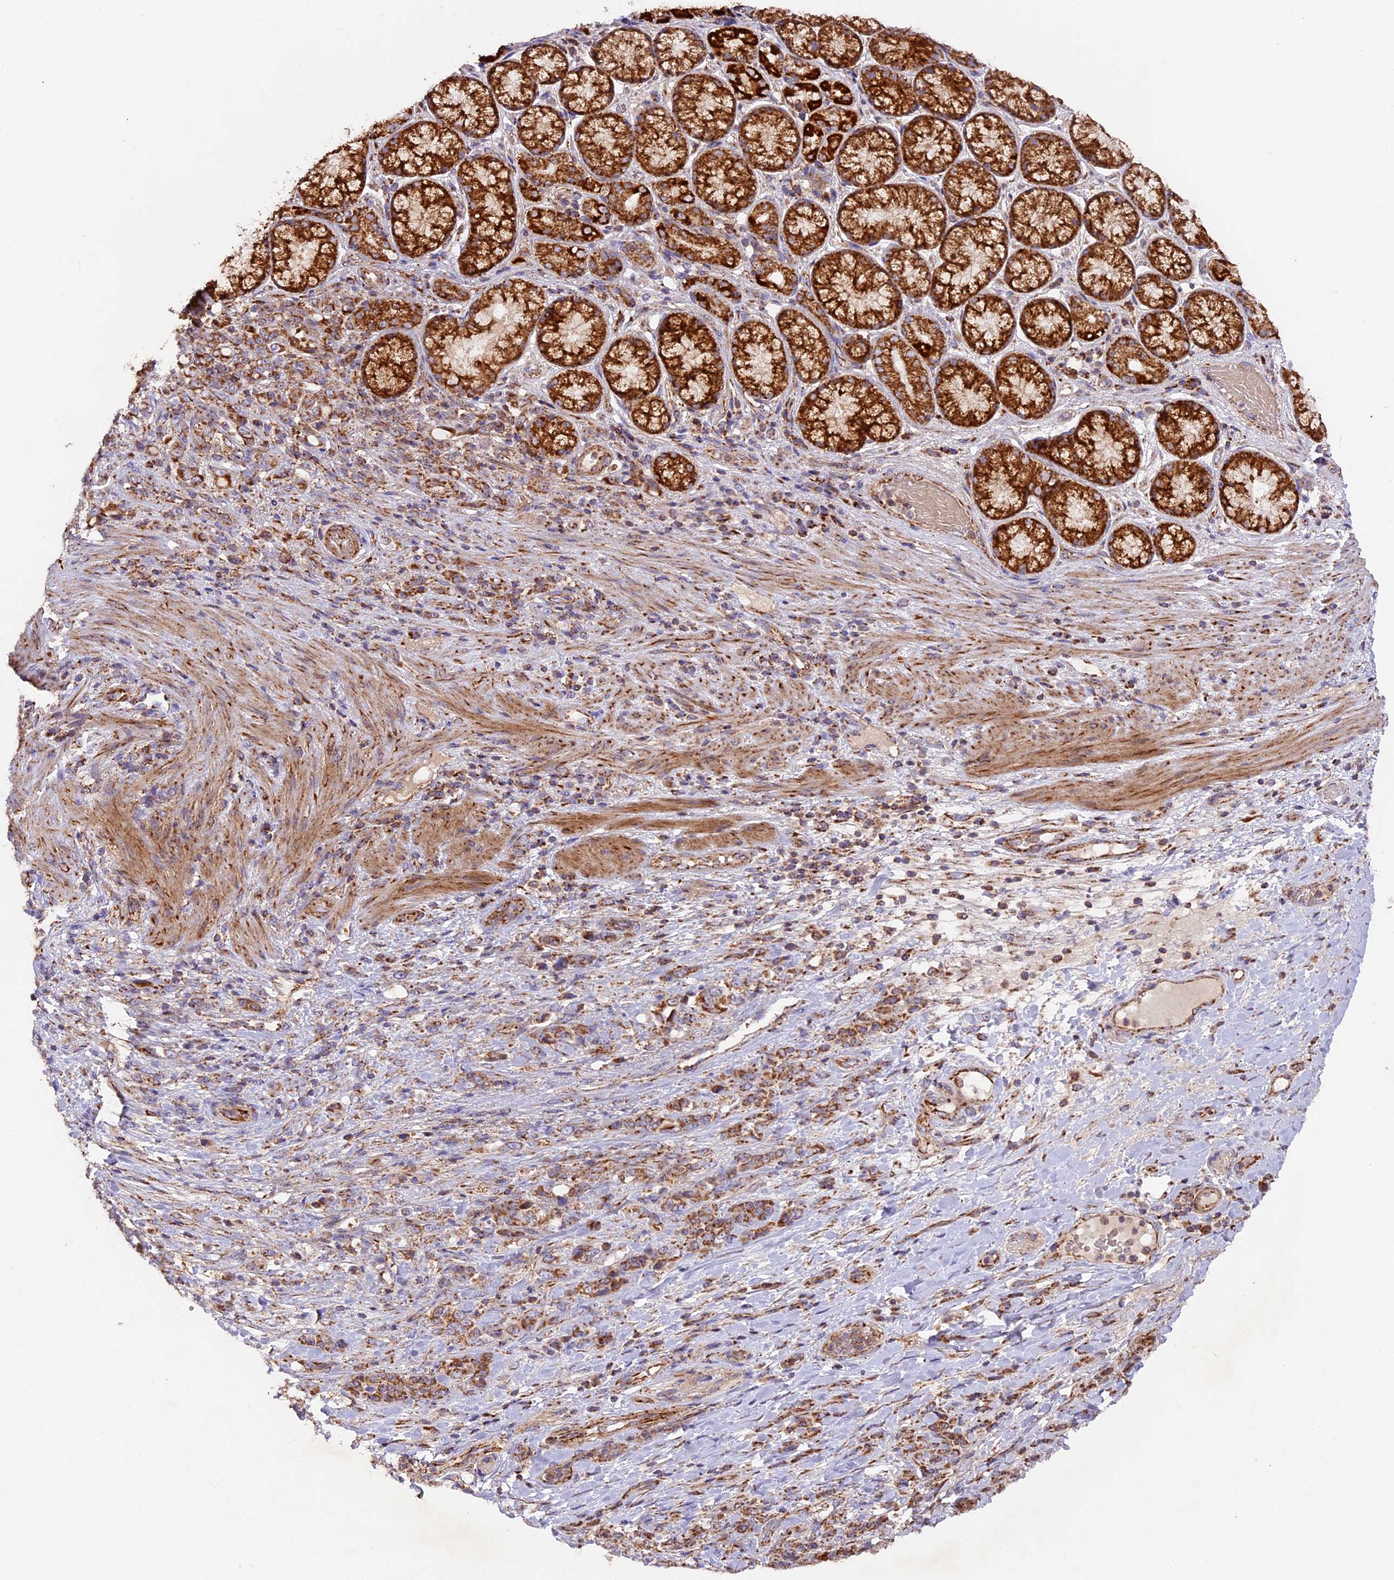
{"staining": {"intensity": "strong", "quantity": ">75%", "location": "cytoplasmic/membranous"}, "tissue": "stomach cancer", "cell_type": "Tumor cells", "image_type": "cancer", "snomed": [{"axis": "morphology", "description": "Adenocarcinoma, NOS"}, {"axis": "topography", "description": "Stomach"}], "caption": "Immunohistochemical staining of human stomach cancer (adenocarcinoma) exhibits high levels of strong cytoplasmic/membranous protein positivity in about >75% of tumor cells. The staining was performed using DAB to visualize the protein expression in brown, while the nuclei were stained in blue with hematoxylin (Magnification: 20x).", "gene": "NDUFA8", "patient": {"sex": "female", "age": 79}}